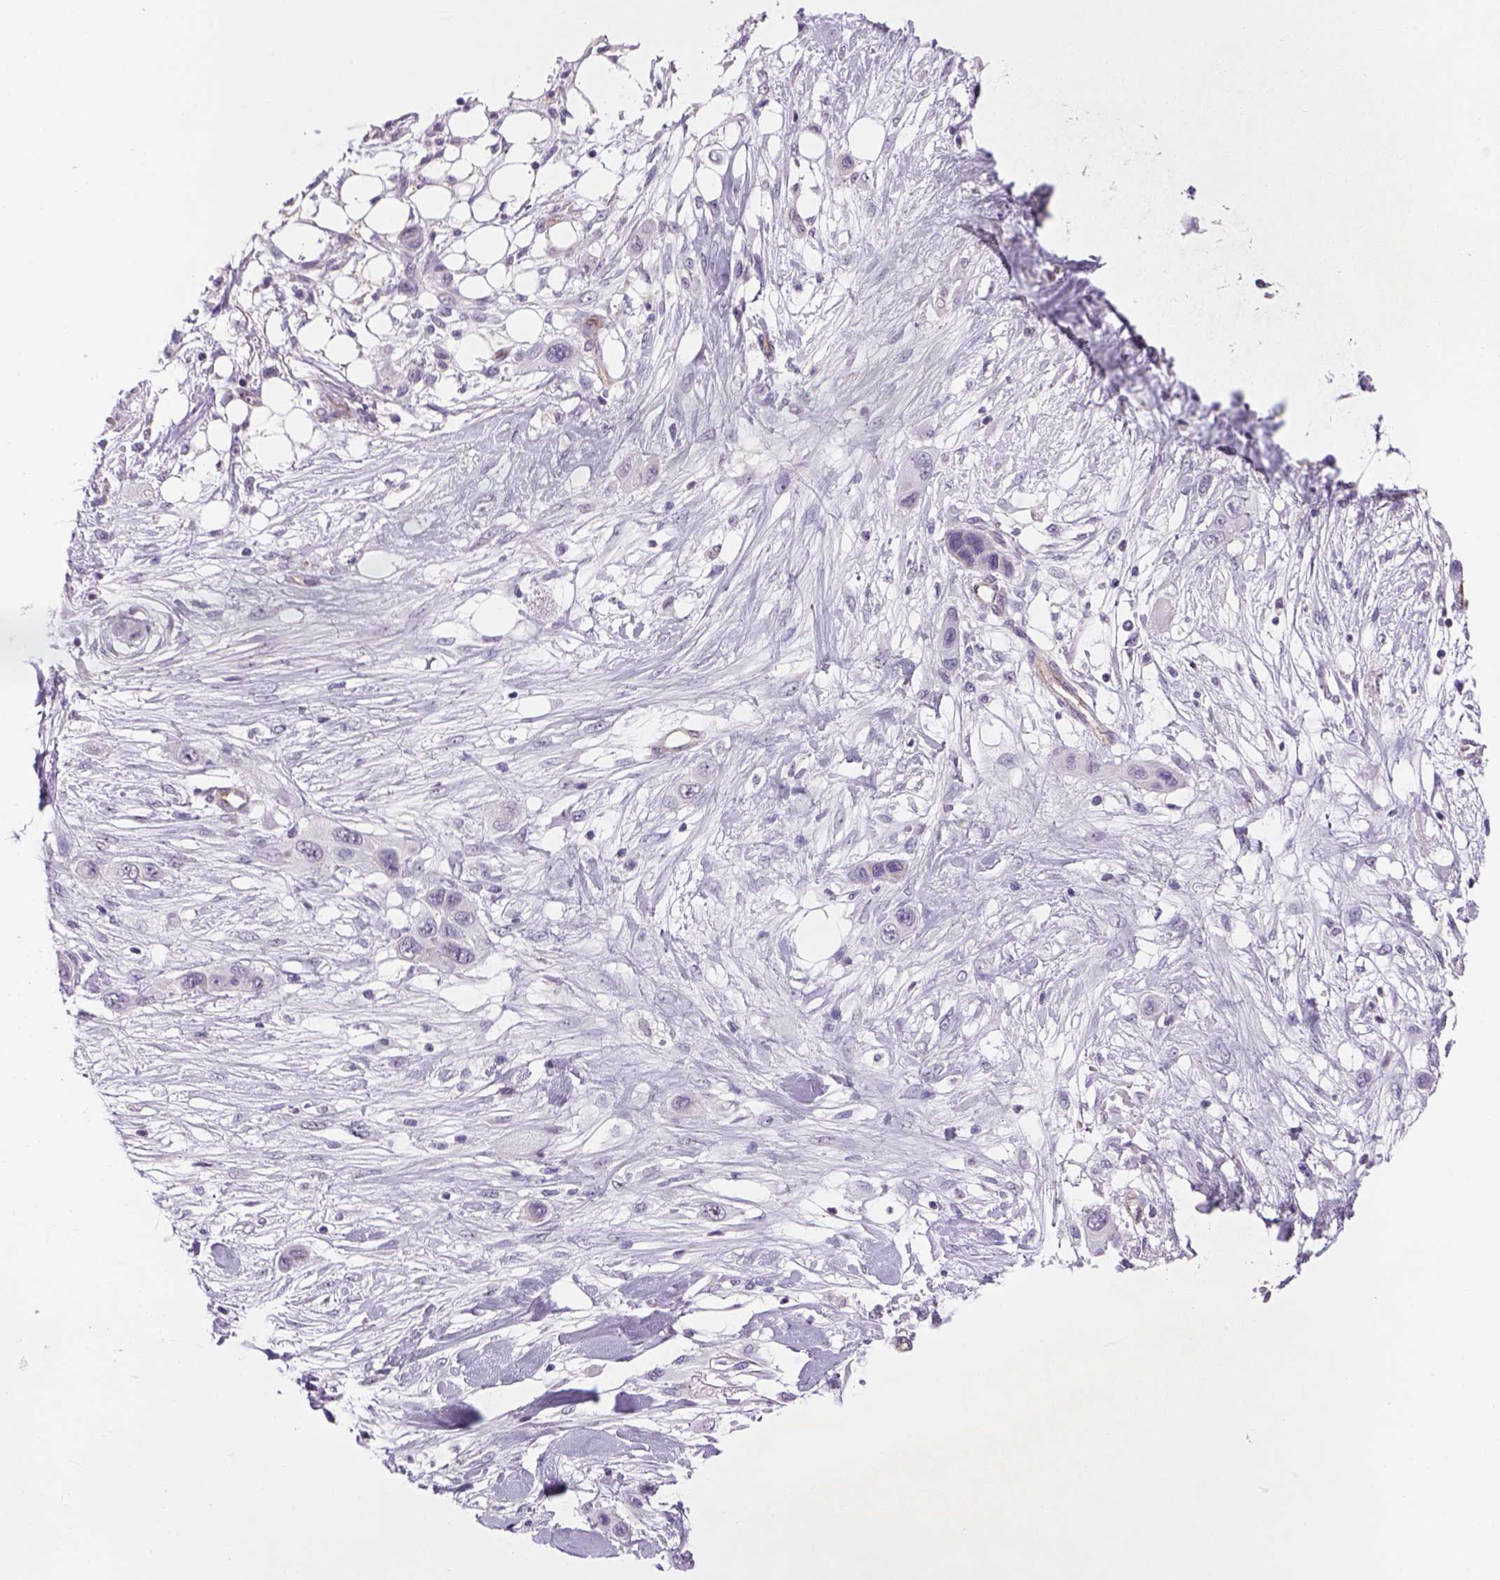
{"staining": {"intensity": "negative", "quantity": "none", "location": "none"}, "tissue": "skin cancer", "cell_type": "Tumor cells", "image_type": "cancer", "snomed": [{"axis": "morphology", "description": "Squamous cell carcinoma, NOS"}, {"axis": "topography", "description": "Skin"}], "caption": "This histopathology image is of skin cancer (squamous cell carcinoma) stained with IHC to label a protein in brown with the nuclei are counter-stained blue. There is no positivity in tumor cells.", "gene": "PRRT1", "patient": {"sex": "male", "age": 79}}